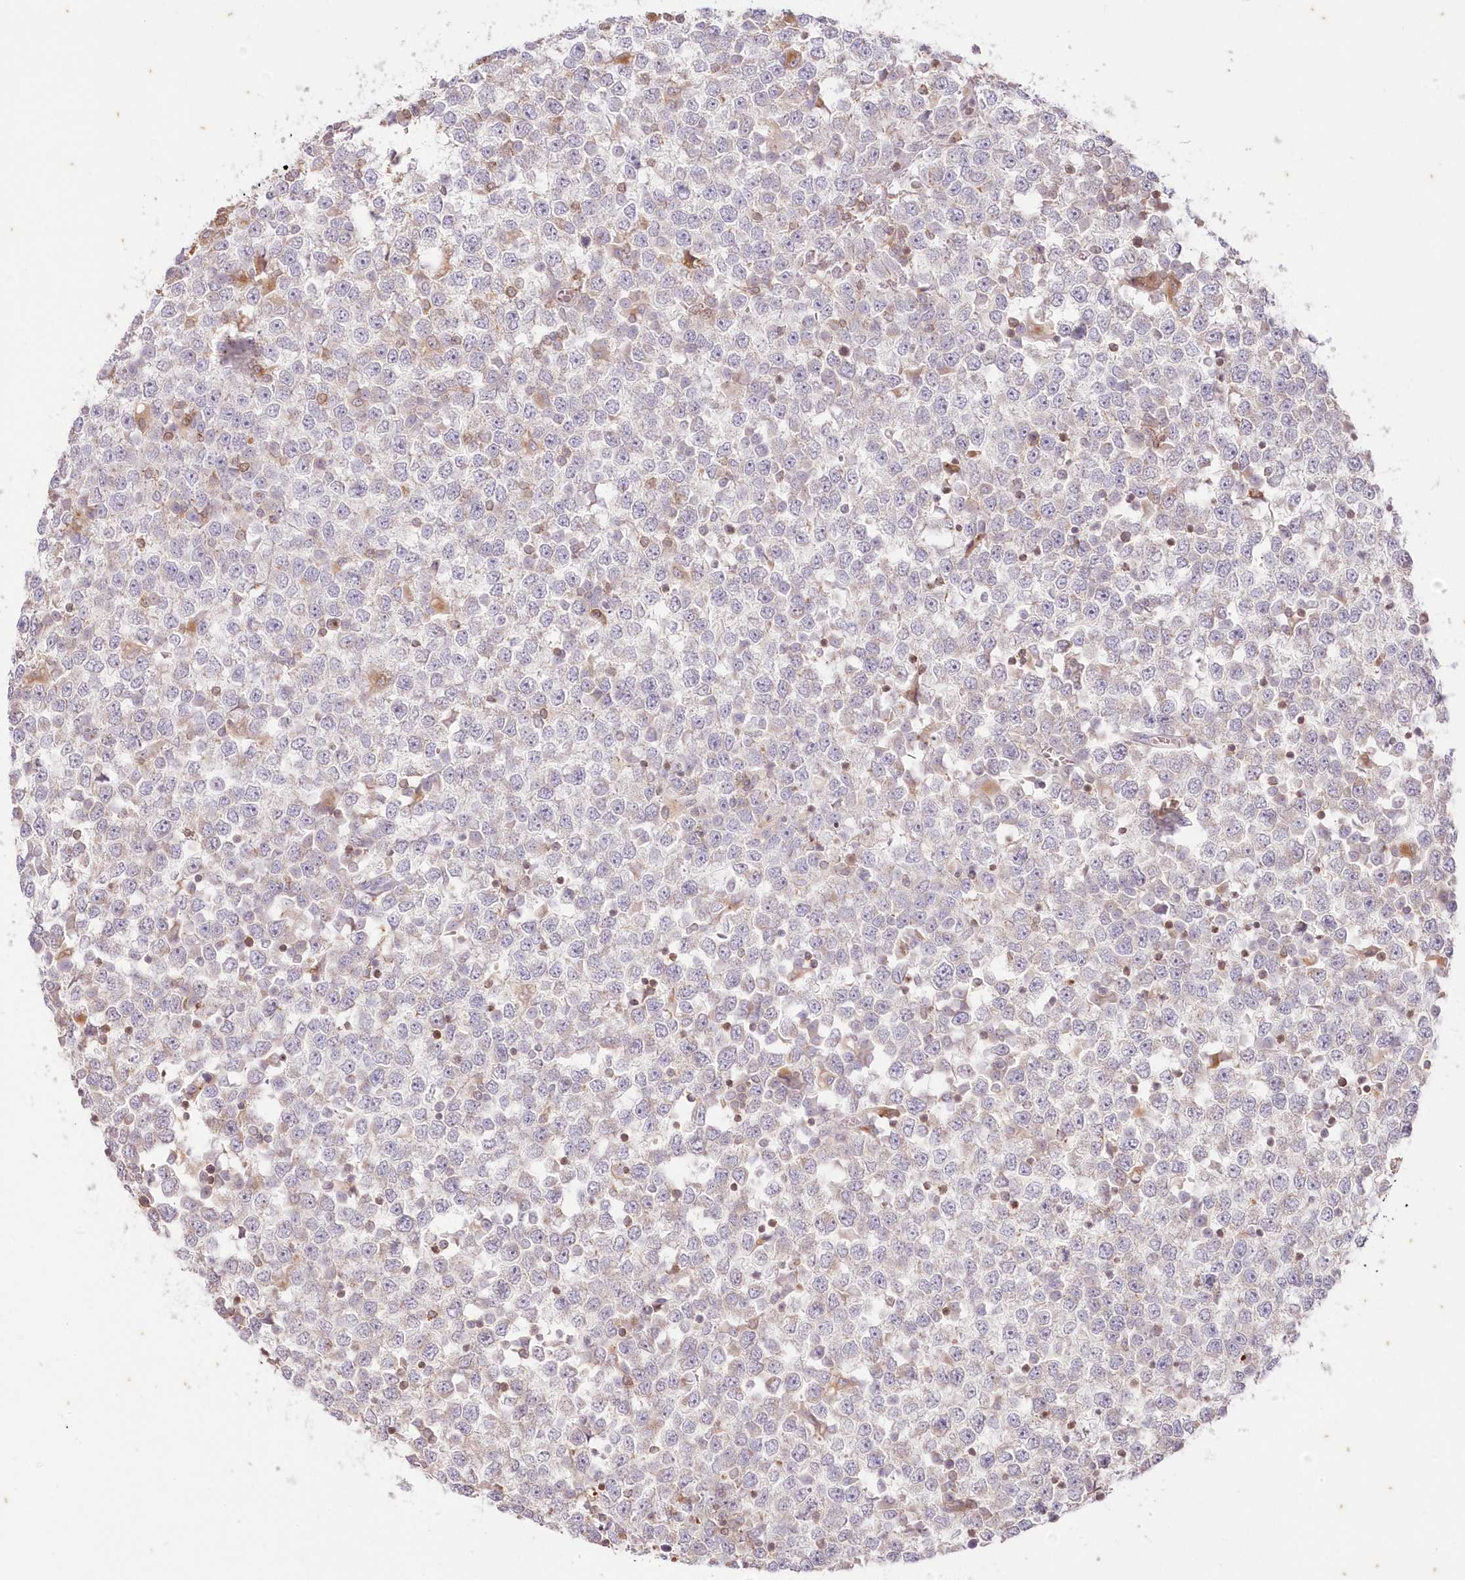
{"staining": {"intensity": "negative", "quantity": "none", "location": "none"}, "tissue": "testis cancer", "cell_type": "Tumor cells", "image_type": "cancer", "snomed": [{"axis": "morphology", "description": "Seminoma, NOS"}, {"axis": "topography", "description": "Testis"}], "caption": "Testis seminoma was stained to show a protein in brown. There is no significant staining in tumor cells.", "gene": "MTMR3", "patient": {"sex": "male", "age": 65}}